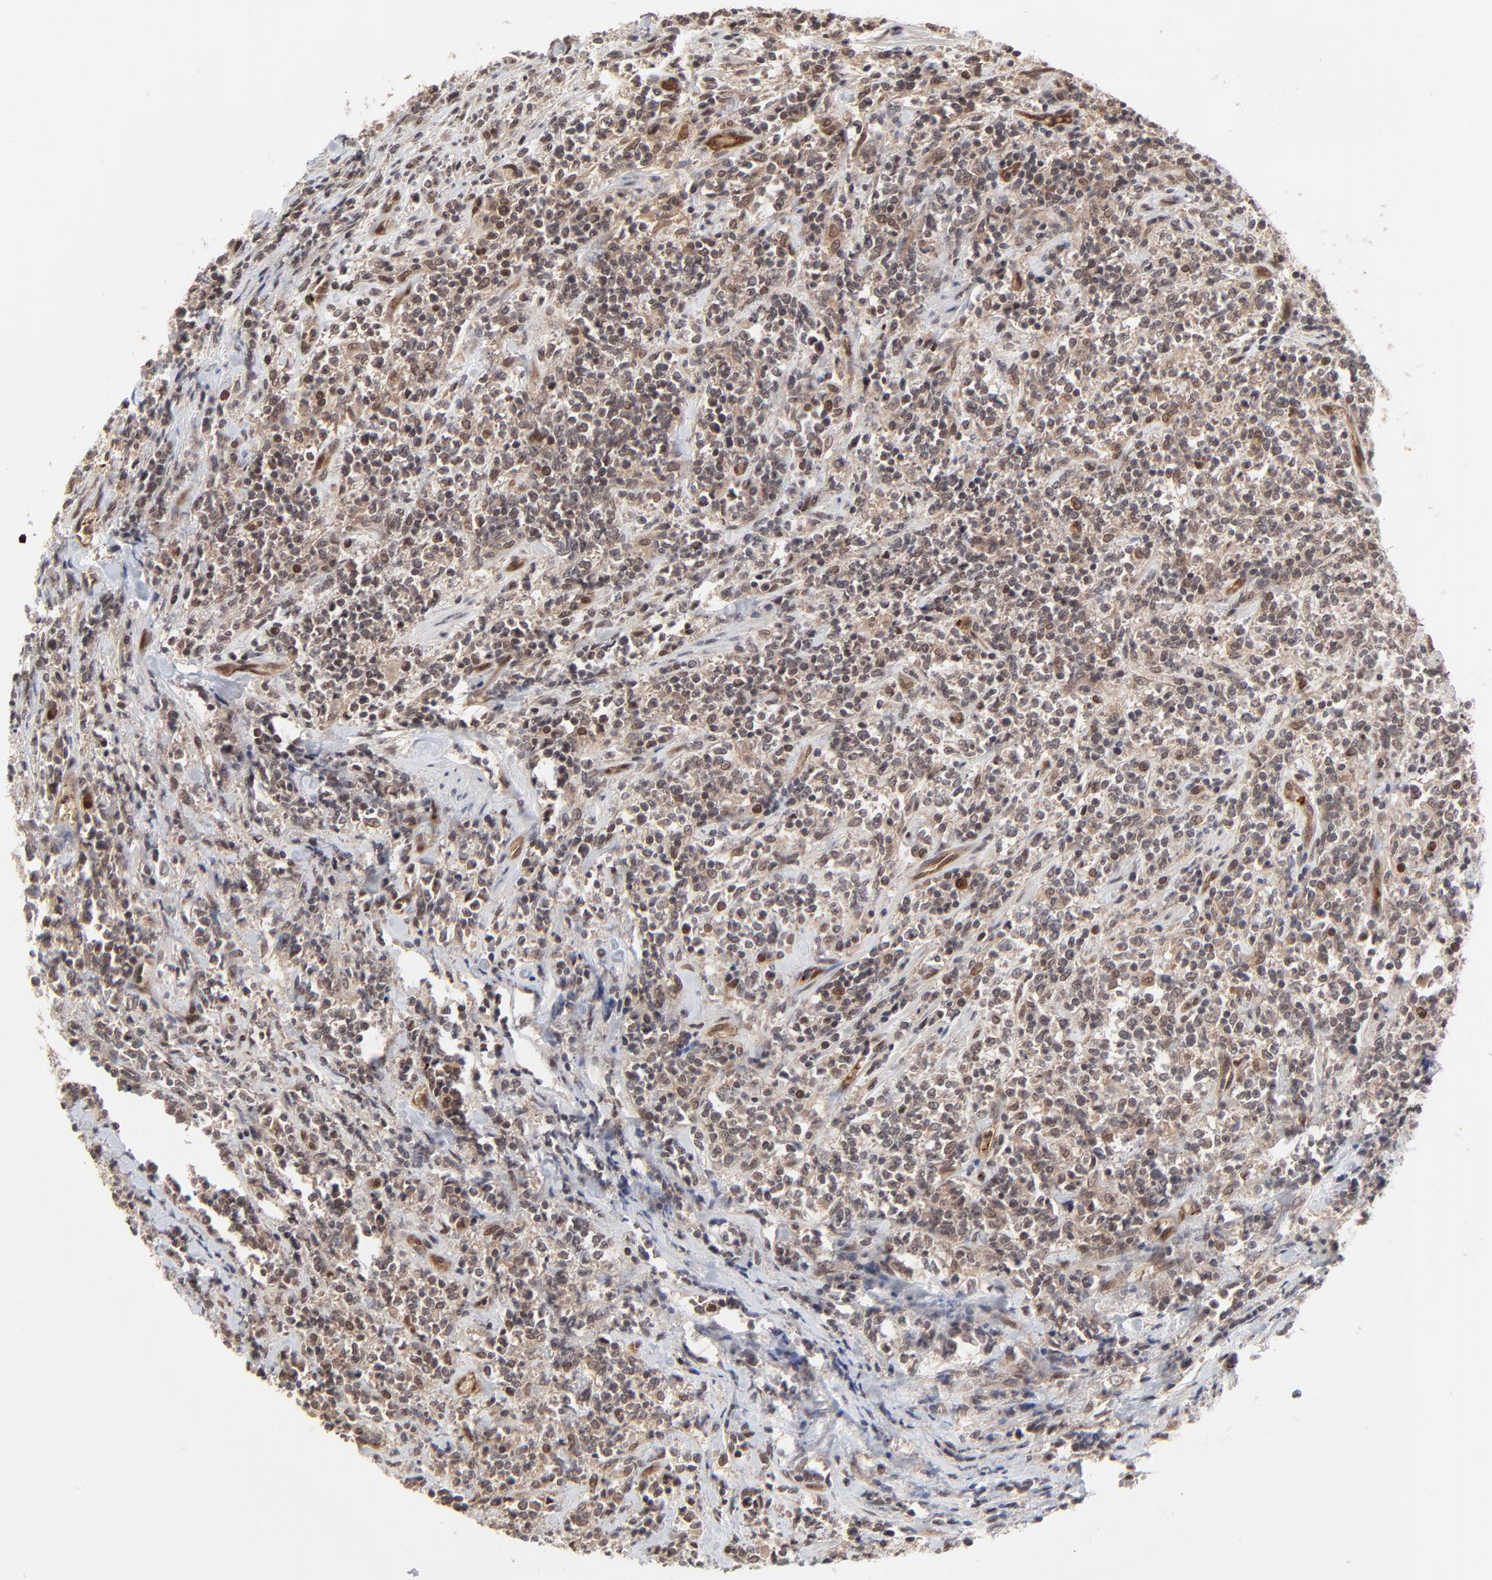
{"staining": {"intensity": "moderate", "quantity": ">75%", "location": "cytoplasmic/membranous"}, "tissue": "lymphoma", "cell_type": "Tumor cells", "image_type": "cancer", "snomed": [{"axis": "morphology", "description": "Malignant lymphoma, non-Hodgkin's type, High grade"}, {"axis": "topography", "description": "Soft tissue"}], "caption": "A brown stain highlights moderate cytoplasmic/membranous expression of a protein in human lymphoma tumor cells.", "gene": "CASP10", "patient": {"sex": "male", "age": 18}}